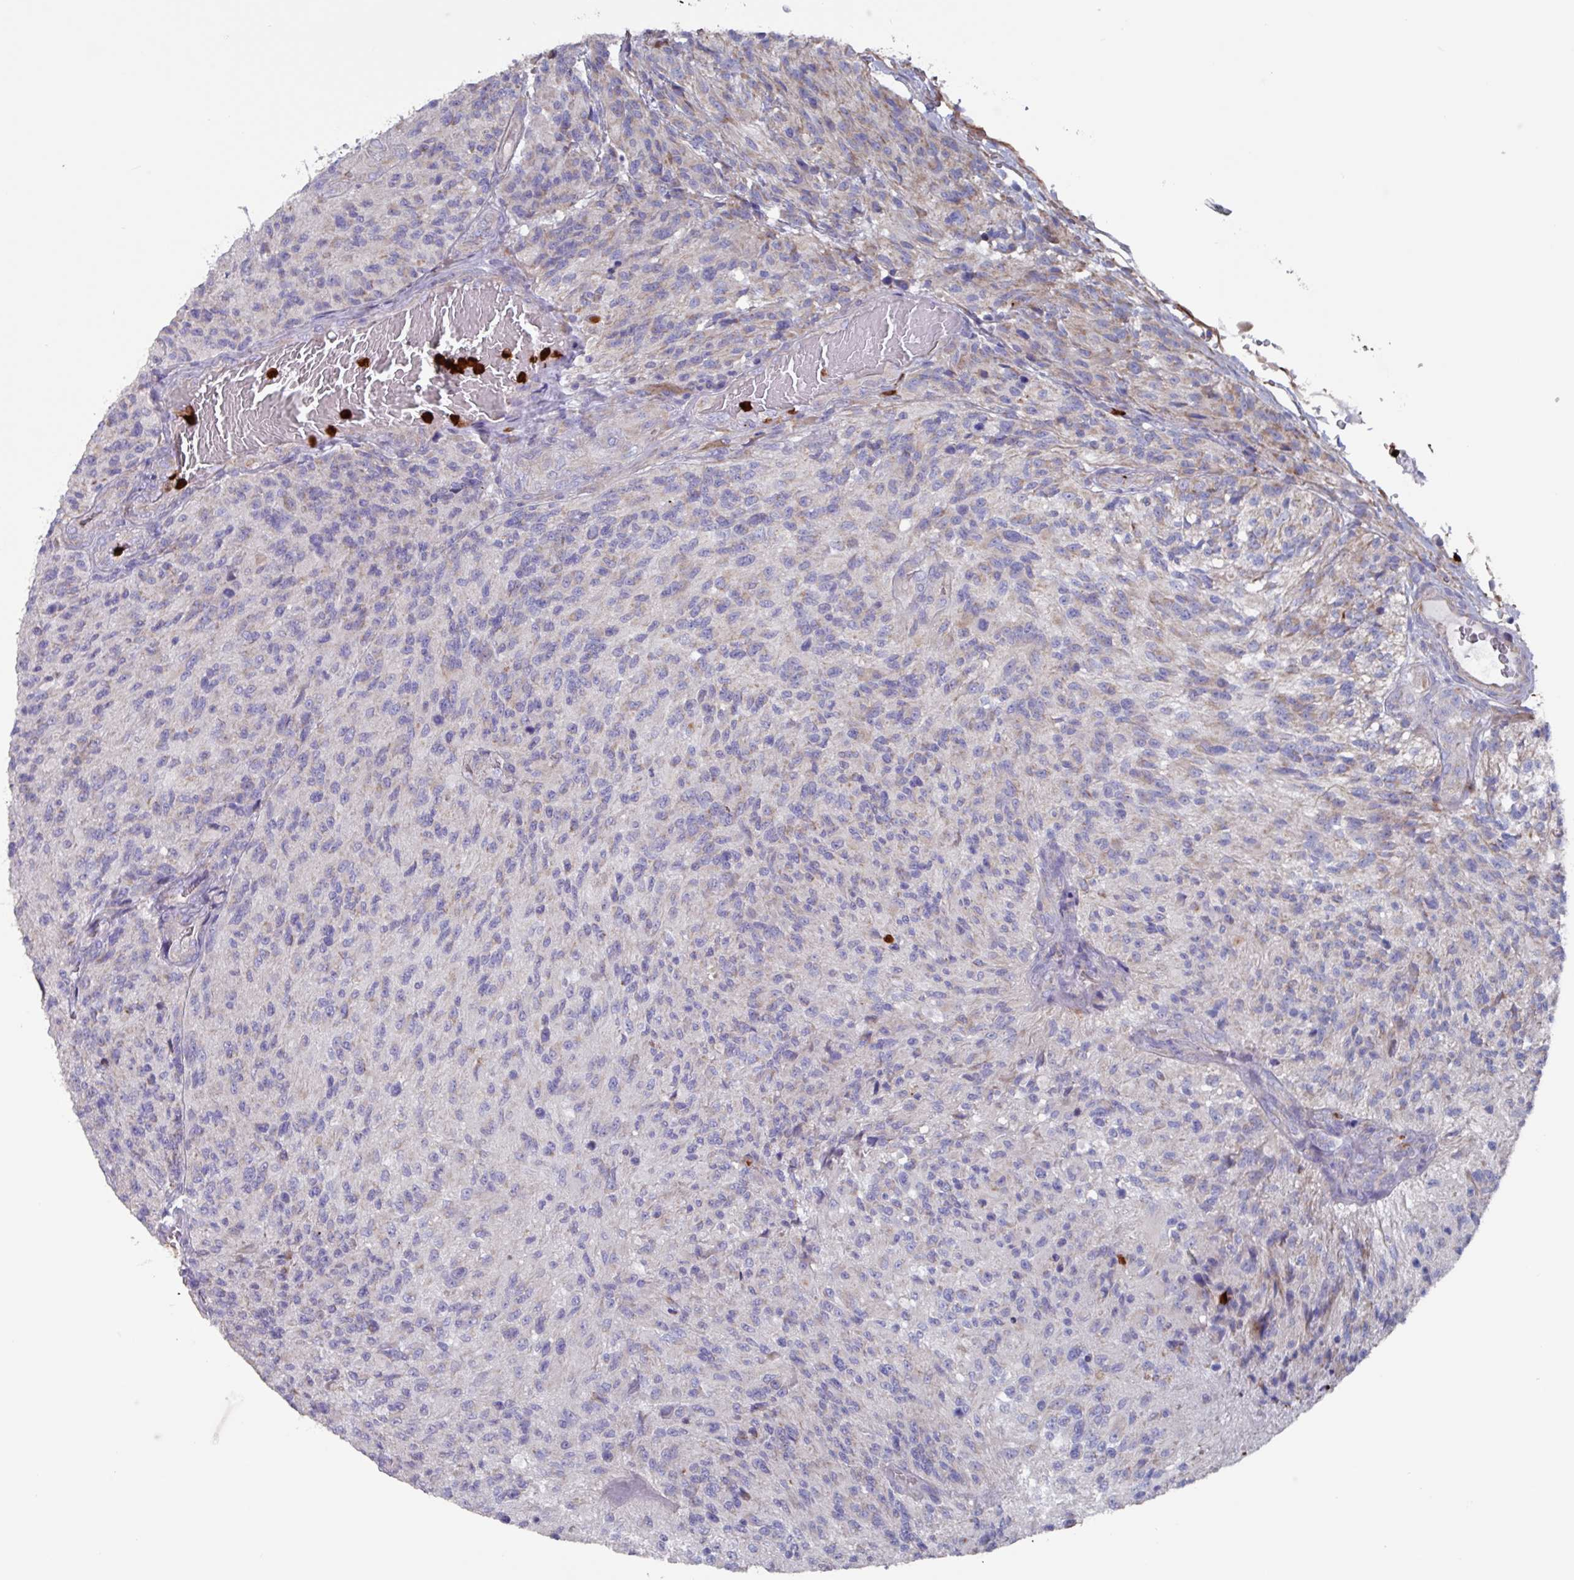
{"staining": {"intensity": "weak", "quantity": "<25%", "location": "cytoplasmic/membranous"}, "tissue": "glioma", "cell_type": "Tumor cells", "image_type": "cancer", "snomed": [{"axis": "morphology", "description": "Normal tissue, NOS"}, {"axis": "morphology", "description": "Glioma, malignant, High grade"}, {"axis": "topography", "description": "Cerebral cortex"}], "caption": "High magnification brightfield microscopy of glioma stained with DAB (brown) and counterstained with hematoxylin (blue): tumor cells show no significant positivity.", "gene": "UQCC2", "patient": {"sex": "male", "age": 56}}